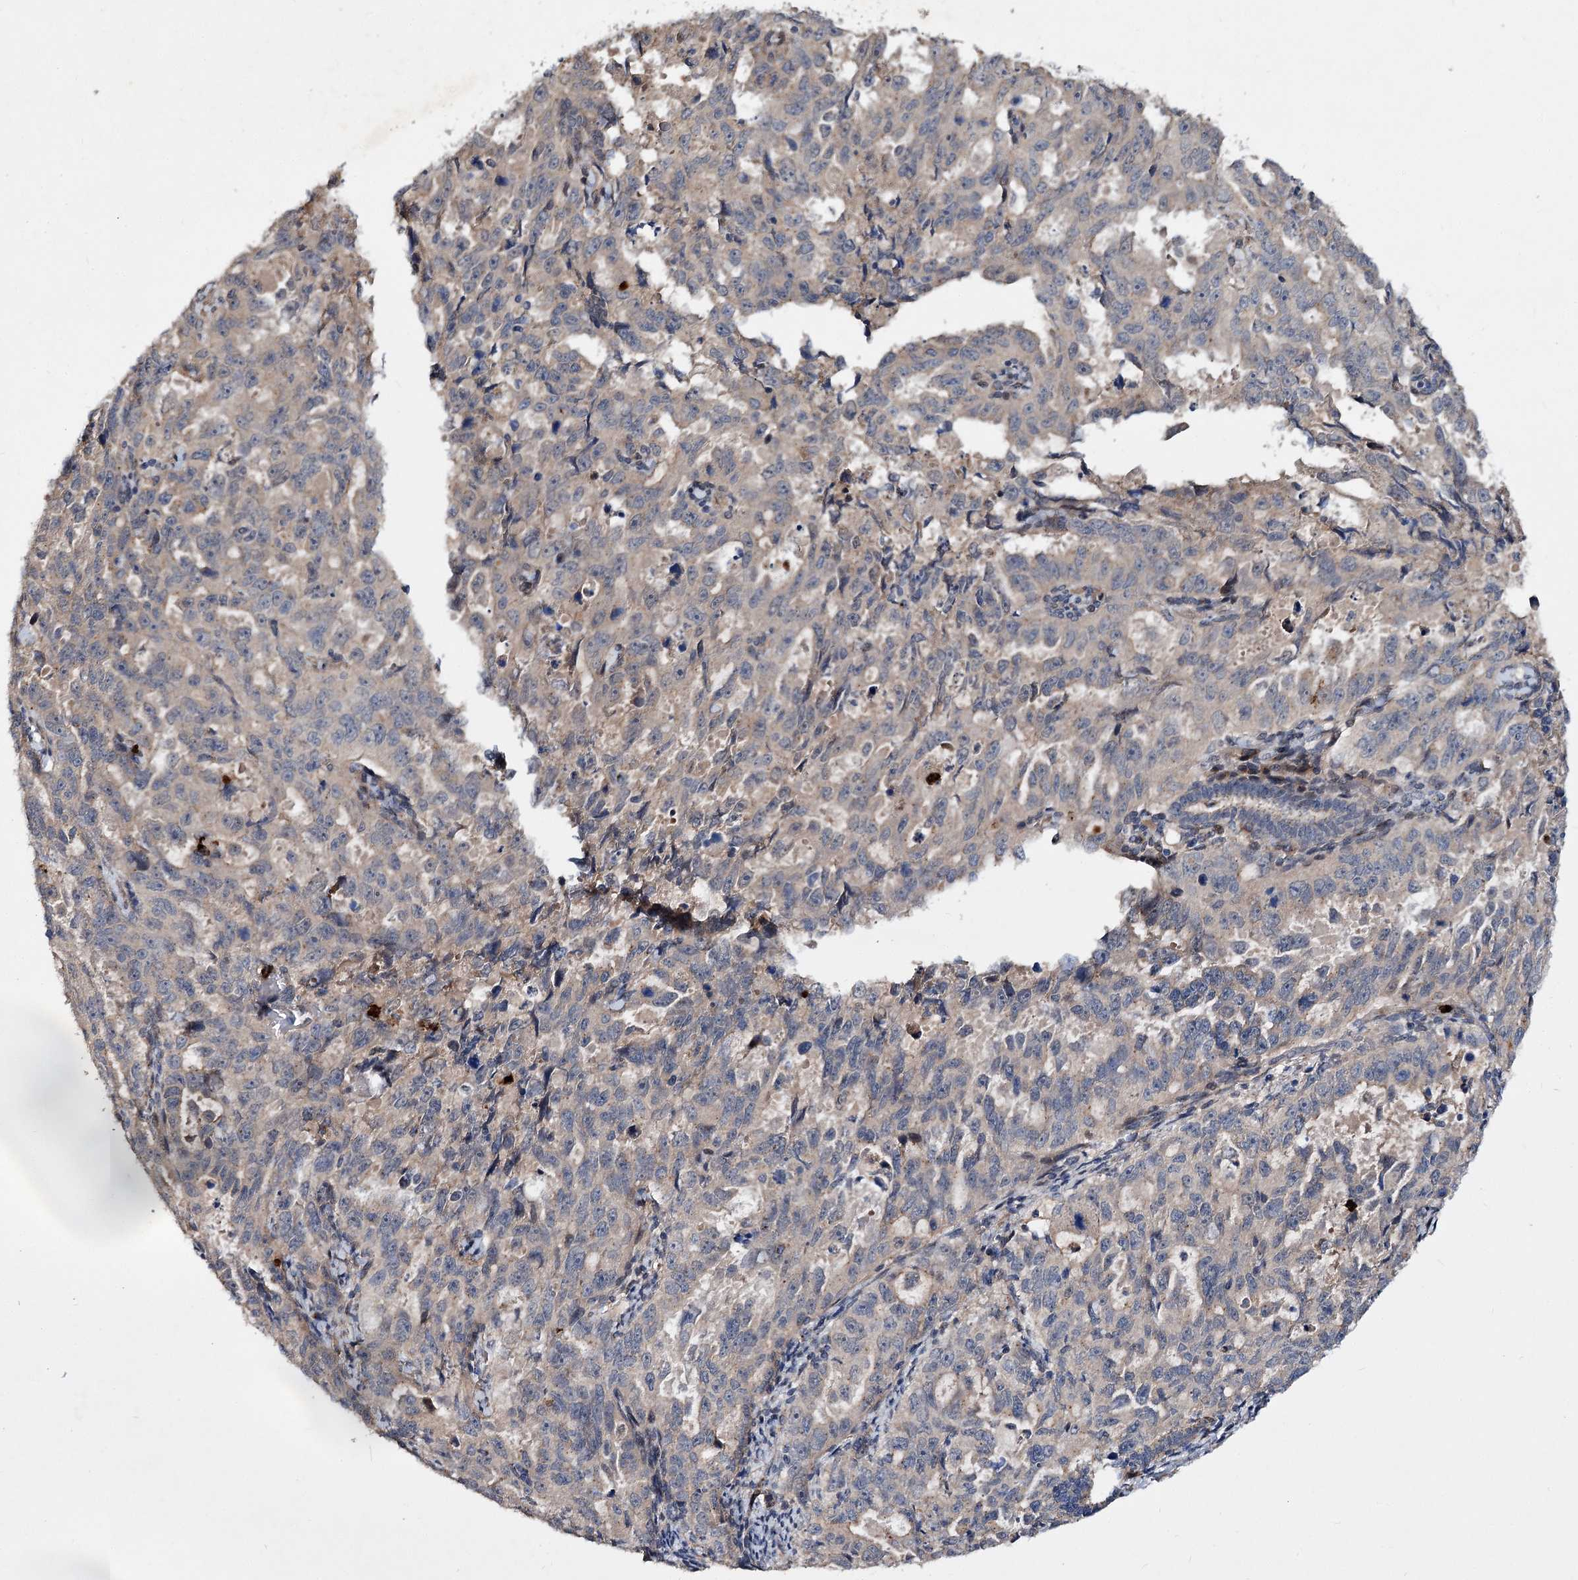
{"staining": {"intensity": "negative", "quantity": "none", "location": "none"}, "tissue": "endometrial cancer", "cell_type": "Tumor cells", "image_type": "cancer", "snomed": [{"axis": "morphology", "description": "Adenocarcinoma, NOS"}, {"axis": "topography", "description": "Endometrium"}], "caption": "Protein analysis of adenocarcinoma (endometrial) reveals no significant positivity in tumor cells. (DAB (3,3'-diaminobenzidine) immunohistochemistry, high magnification).", "gene": "MINDY3", "patient": {"sex": "female", "age": 65}}